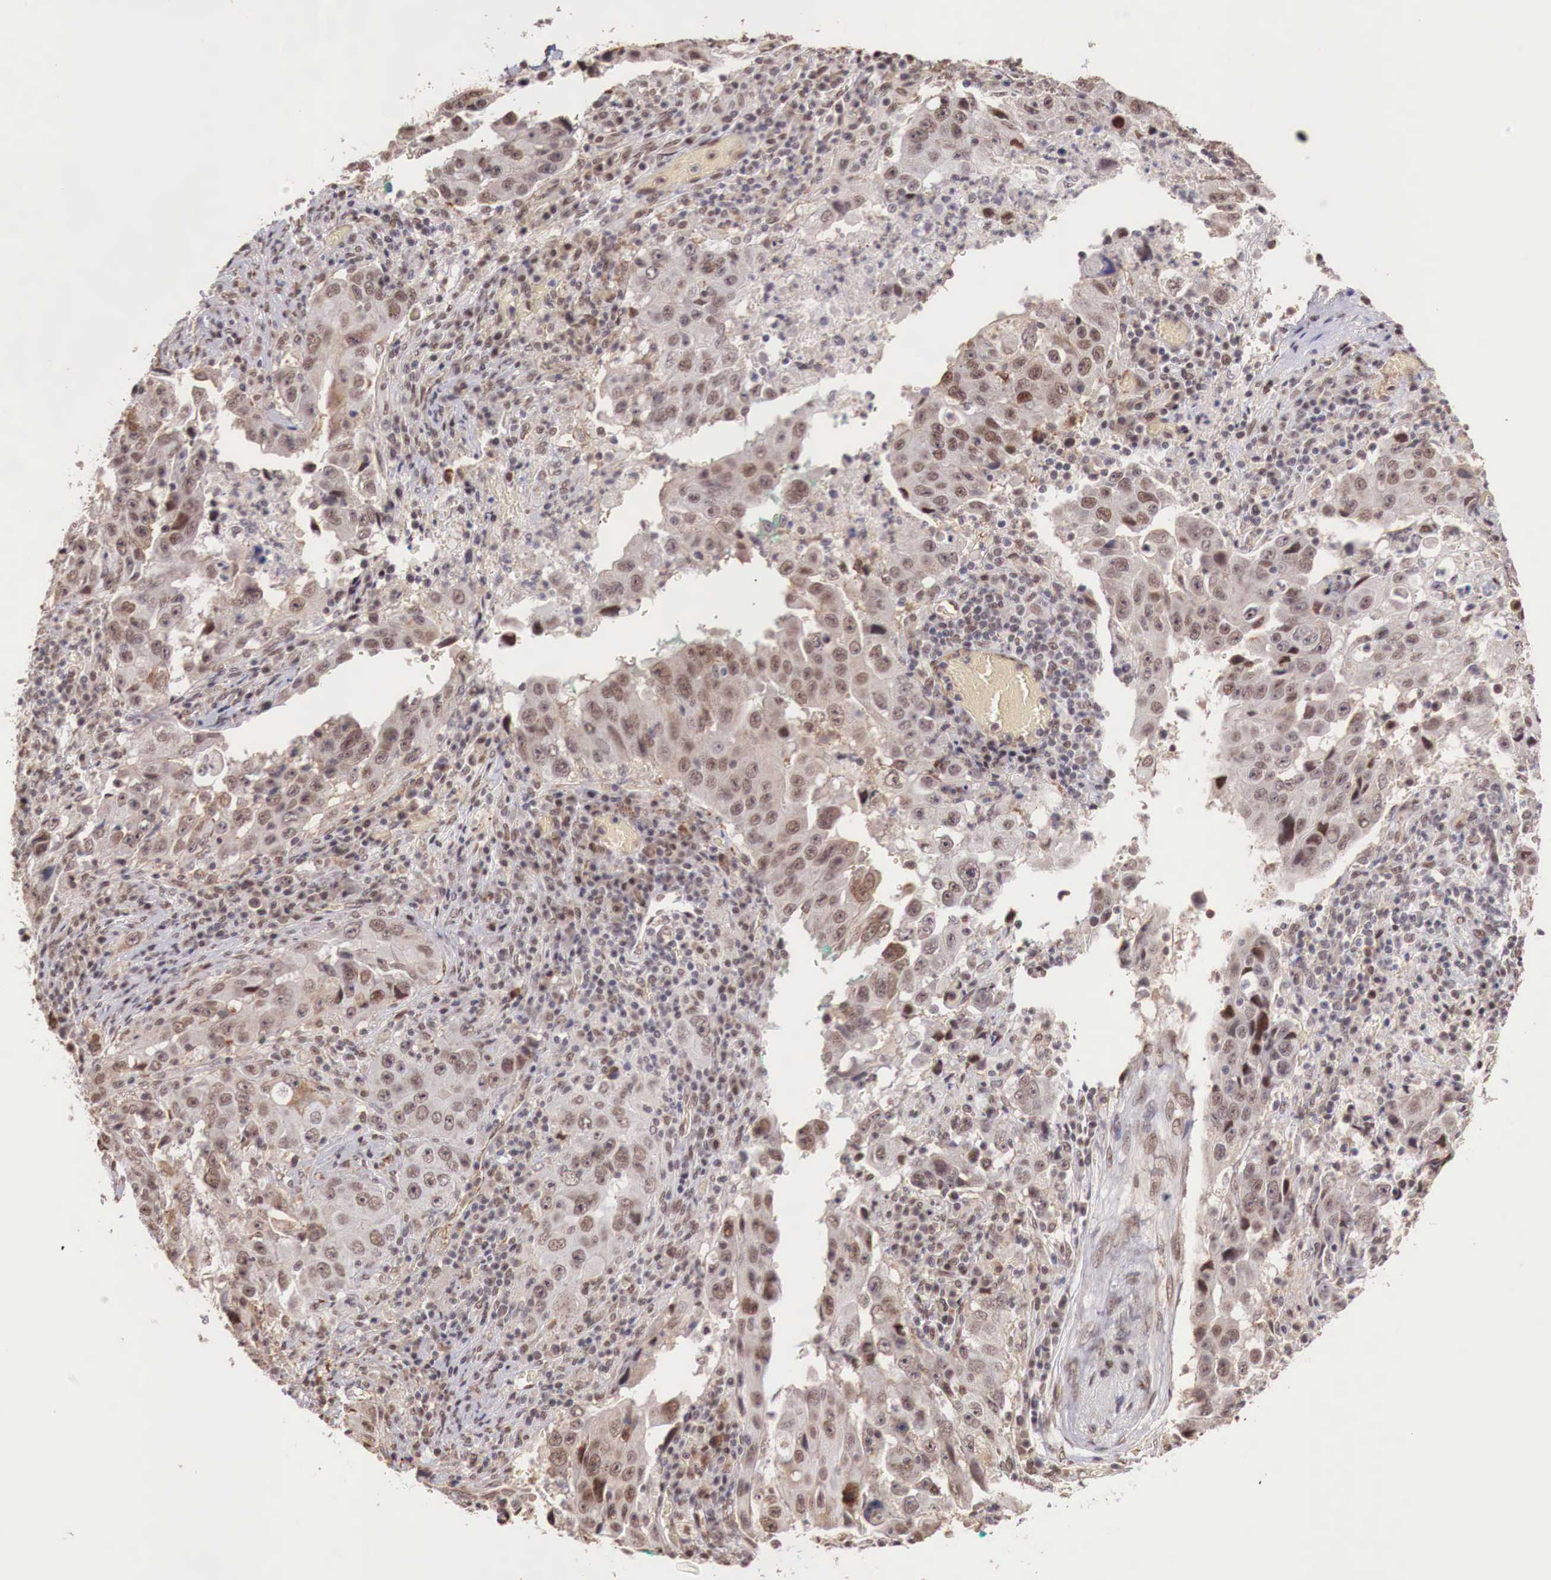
{"staining": {"intensity": "moderate", "quantity": ">75%", "location": "cytoplasmic/membranous,nuclear"}, "tissue": "lung cancer", "cell_type": "Tumor cells", "image_type": "cancer", "snomed": [{"axis": "morphology", "description": "Squamous cell carcinoma, NOS"}, {"axis": "topography", "description": "Lung"}], "caption": "Squamous cell carcinoma (lung) stained with immunohistochemistry (IHC) reveals moderate cytoplasmic/membranous and nuclear positivity in about >75% of tumor cells.", "gene": "FOXP2", "patient": {"sex": "male", "age": 64}}